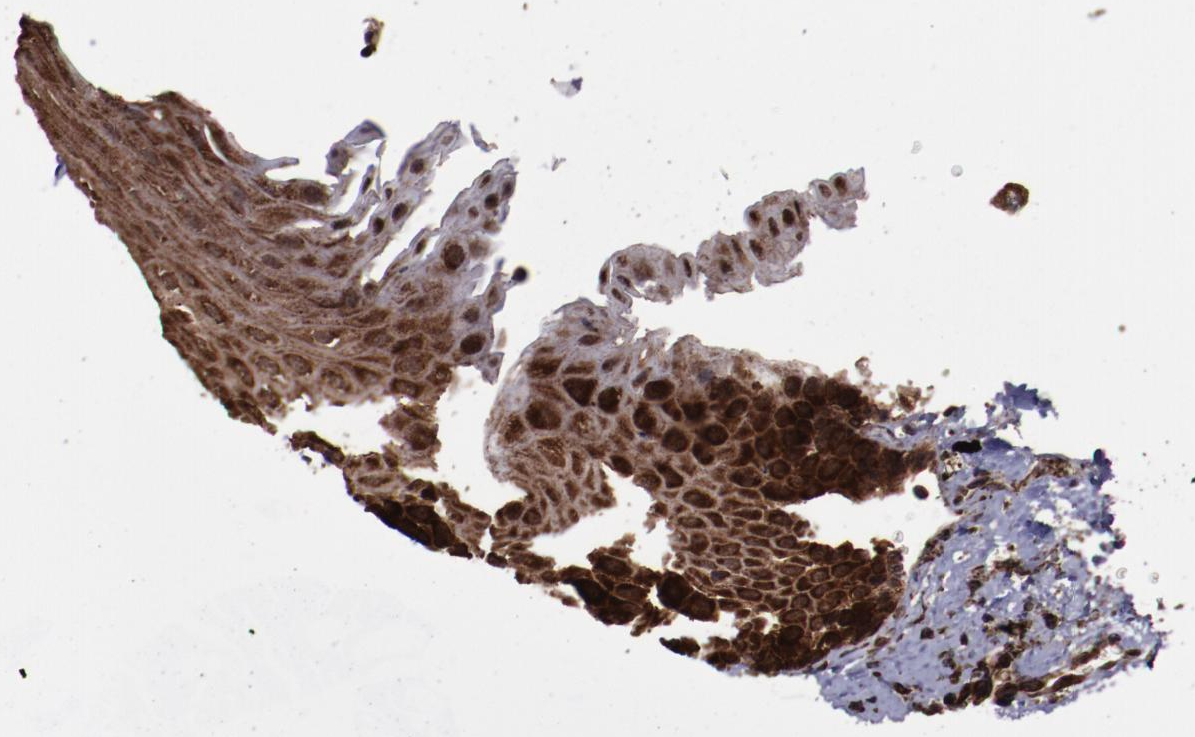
{"staining": {"intensity": "strong", "quantity": ">75%", "location": "cytoplasmic/membranous,nuclear"}, "tissue": "esophagus", "cell_type": "Squamous epithelial cells", "image_type": "normal", "snomed": [{"axis": "morphology", "description": "Normal tissue, NOS"}, {"axis": "topography", "description": "Esophagus"}], "caption": "Benign esophagus was stained to show a protein in brown. There is high levels of strong cytoplasmic/membranous,nuclear positivity in approximately >75% of squamous epithelial cells. (DAB IHC, brown staining for protein, blue staining for nuclei).", "gene": "EIF4ENIF1", "patient": {"sex": "female", "age": 61}}